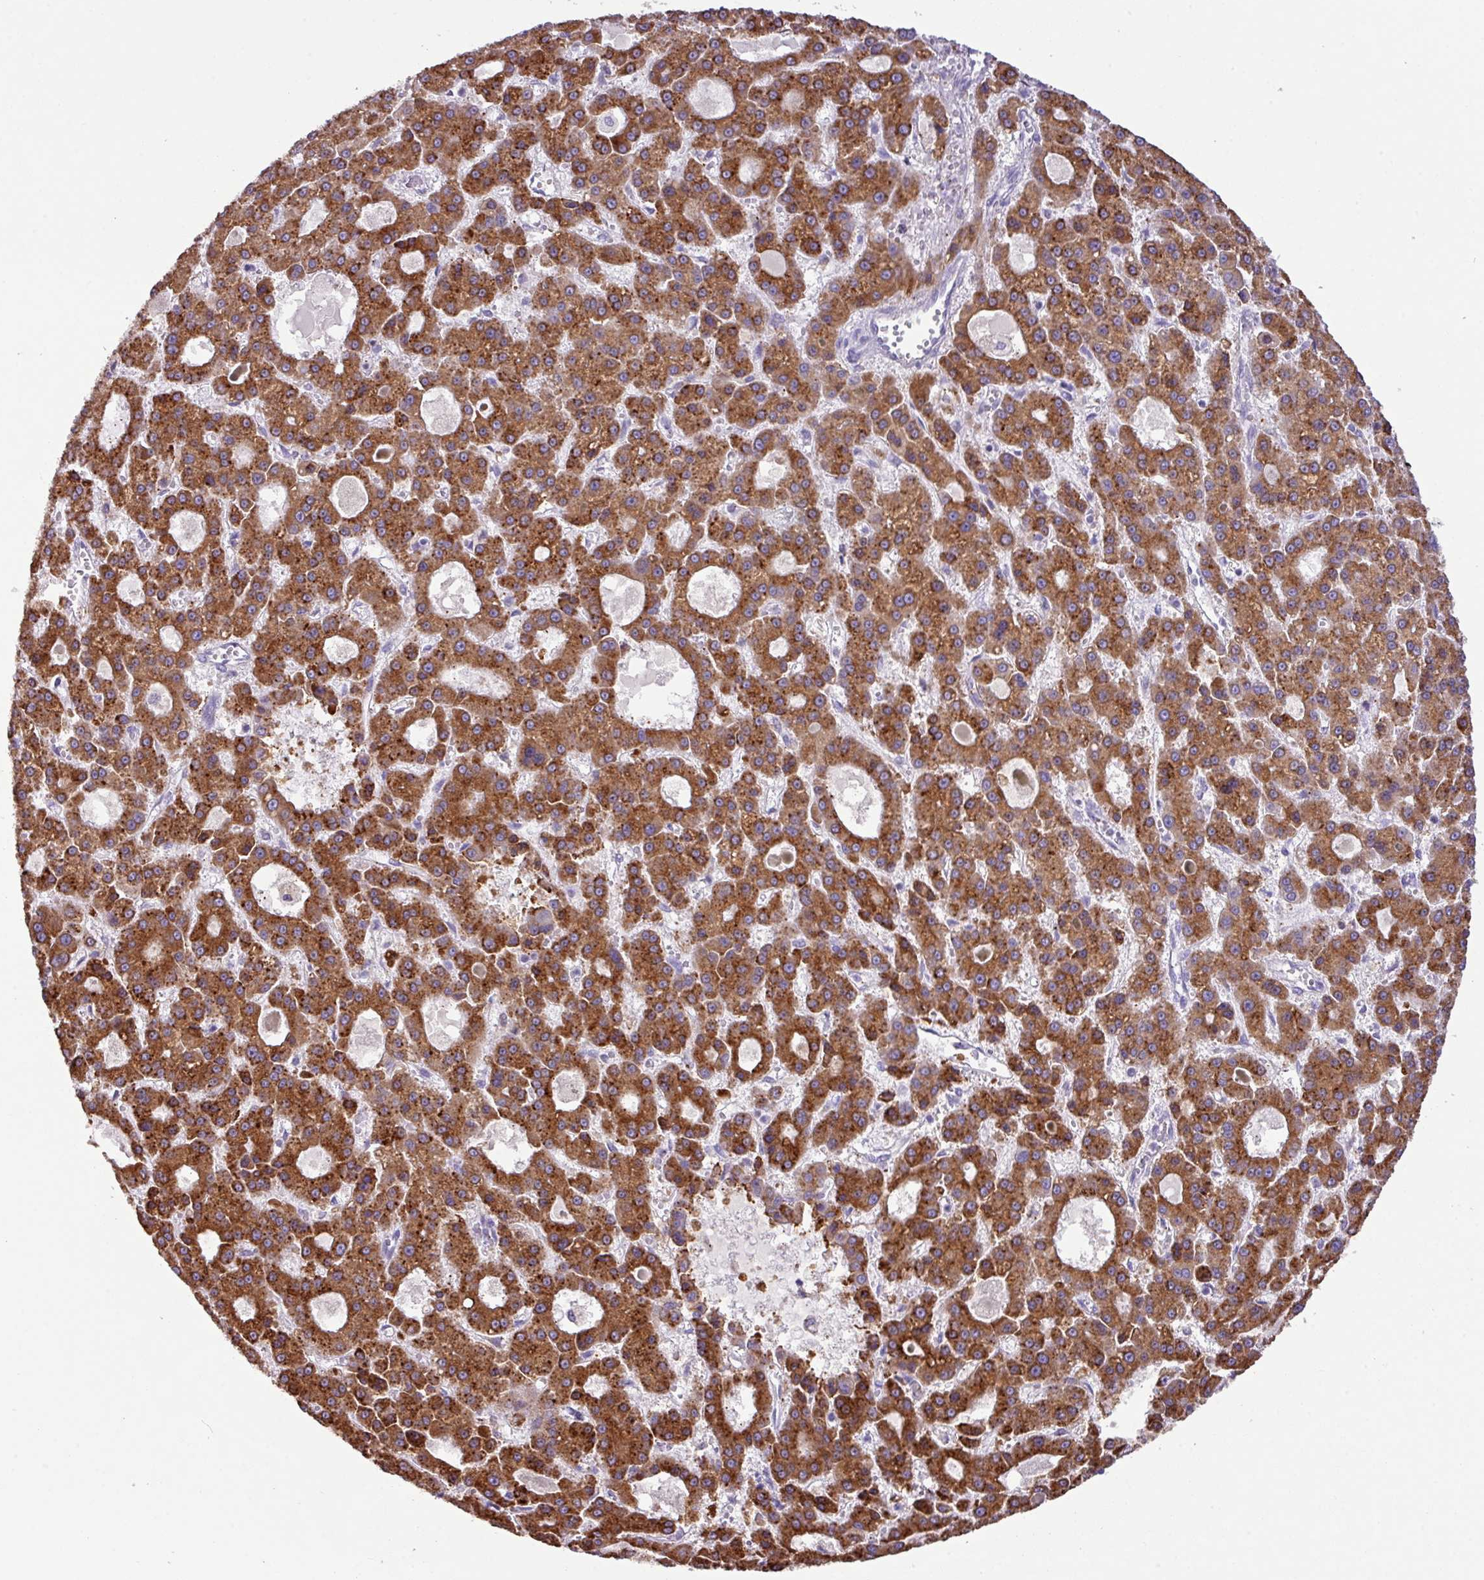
{"staining": {"intensity": "strong", "quantity": ">75%", "location": "cytoplasmic/membranous"}, "tissue": "liver cancer", "cell_type": "Tumor cells", "image_type": "cancer", "snomed": [{"axis": "morphology", "description": "Carcinoma, Hepatocellular, NOS"}, {"axis": "topography", "description": "Liver"}], "caption": "An image of human liver hepatocellular carcinoma stained for a protein exhibits strong cytoplasmic/membranous brown staining in tumor cells.", "gene": "RGS21", "patient": {"sex": "male", "age": 70}}